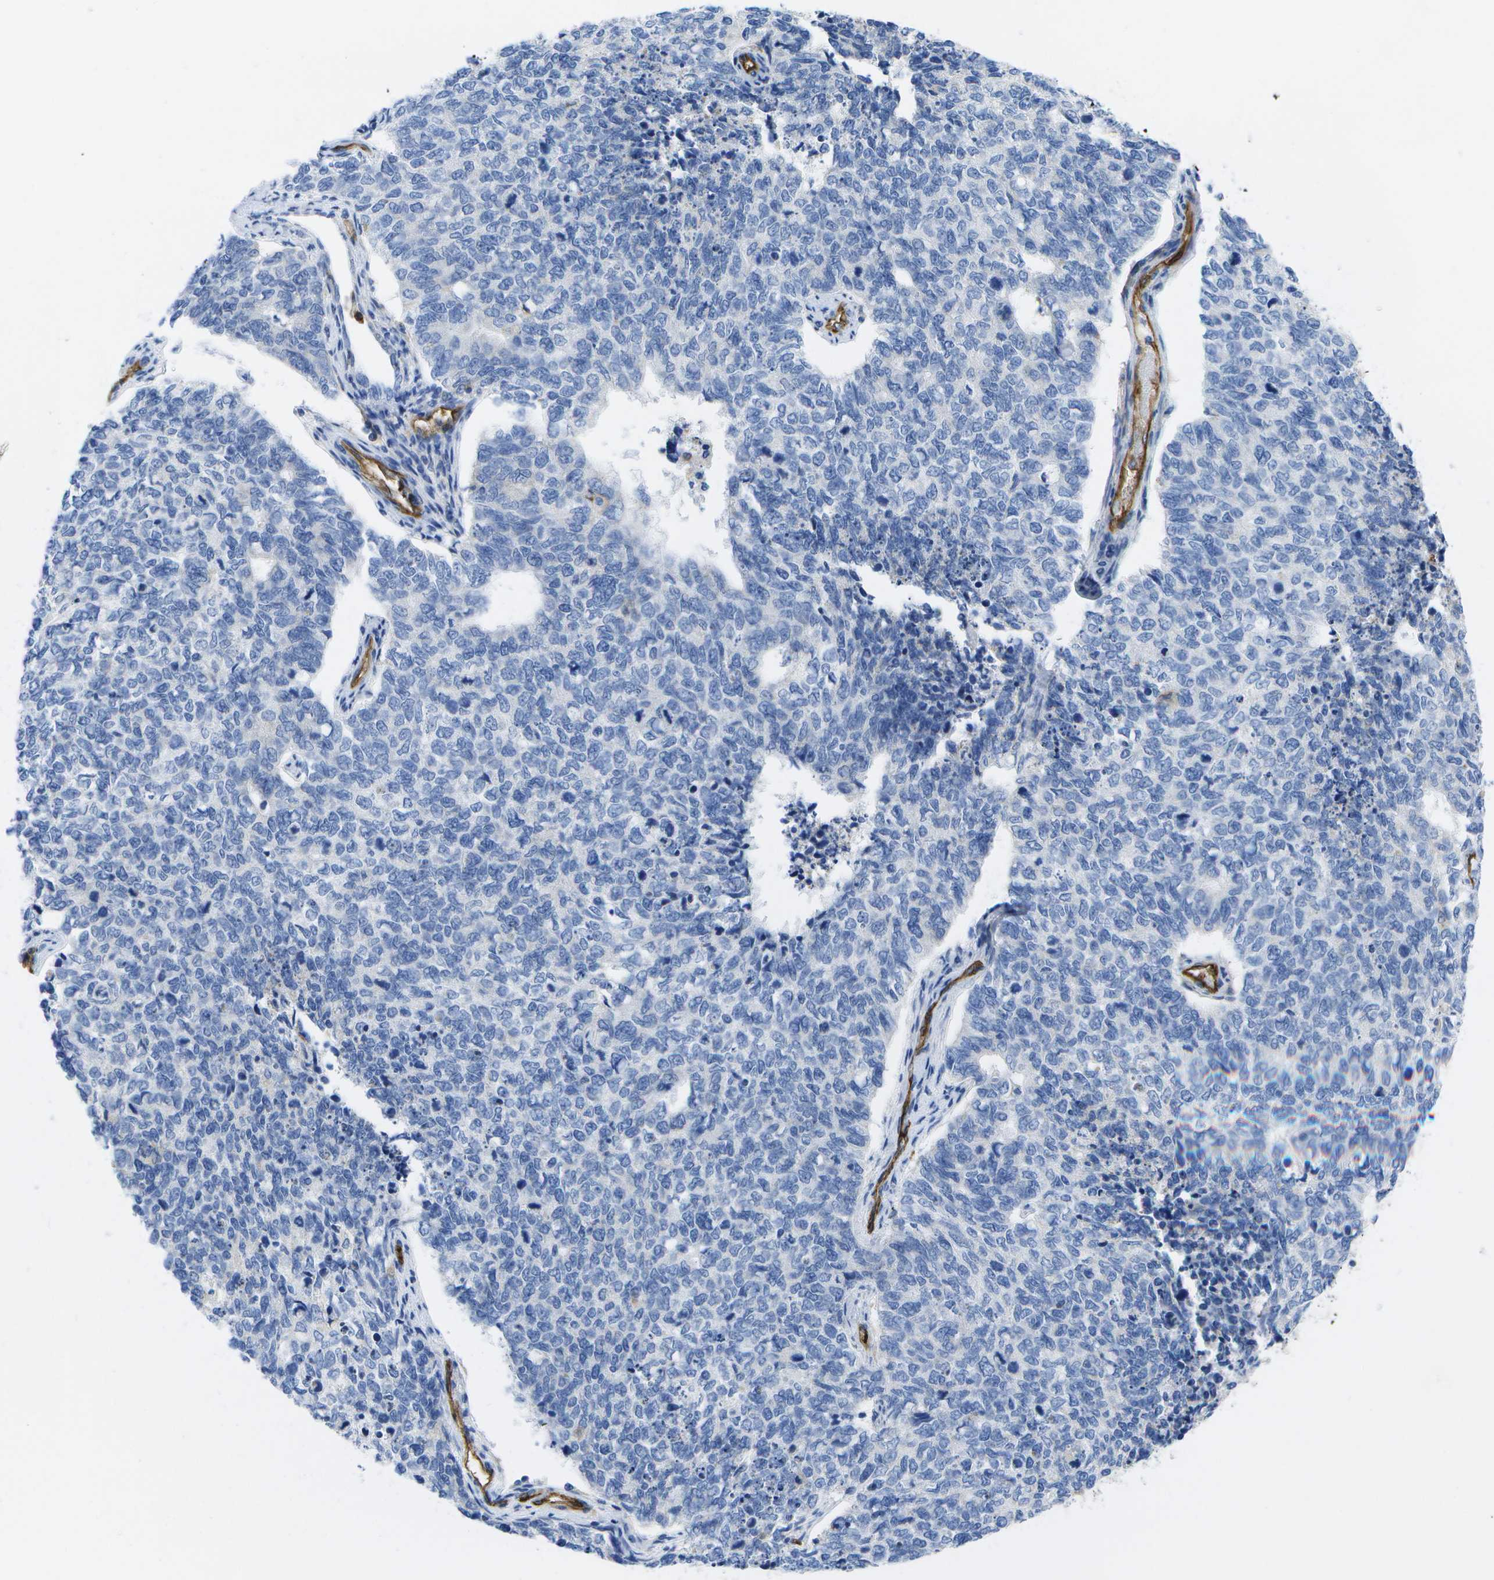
{"staining": {"intensity": "negative", "quantity": "none", "location": "none"}, "tissue": "cervical cancer", "cell_type": "Tumor cells", "image_type": "cancer", "snomed": [{"axis": "morphology", "description": "Squamous cell carcinoma, NOS"}, {"axis": "topography", "description": "Cervix"}], "caption": "Protein analysis of cervical squamous cell carcinoma shows no significant expression in tumor cells.", "gene": "DYSF", "patient": {"sex": "female", "age": 63}}